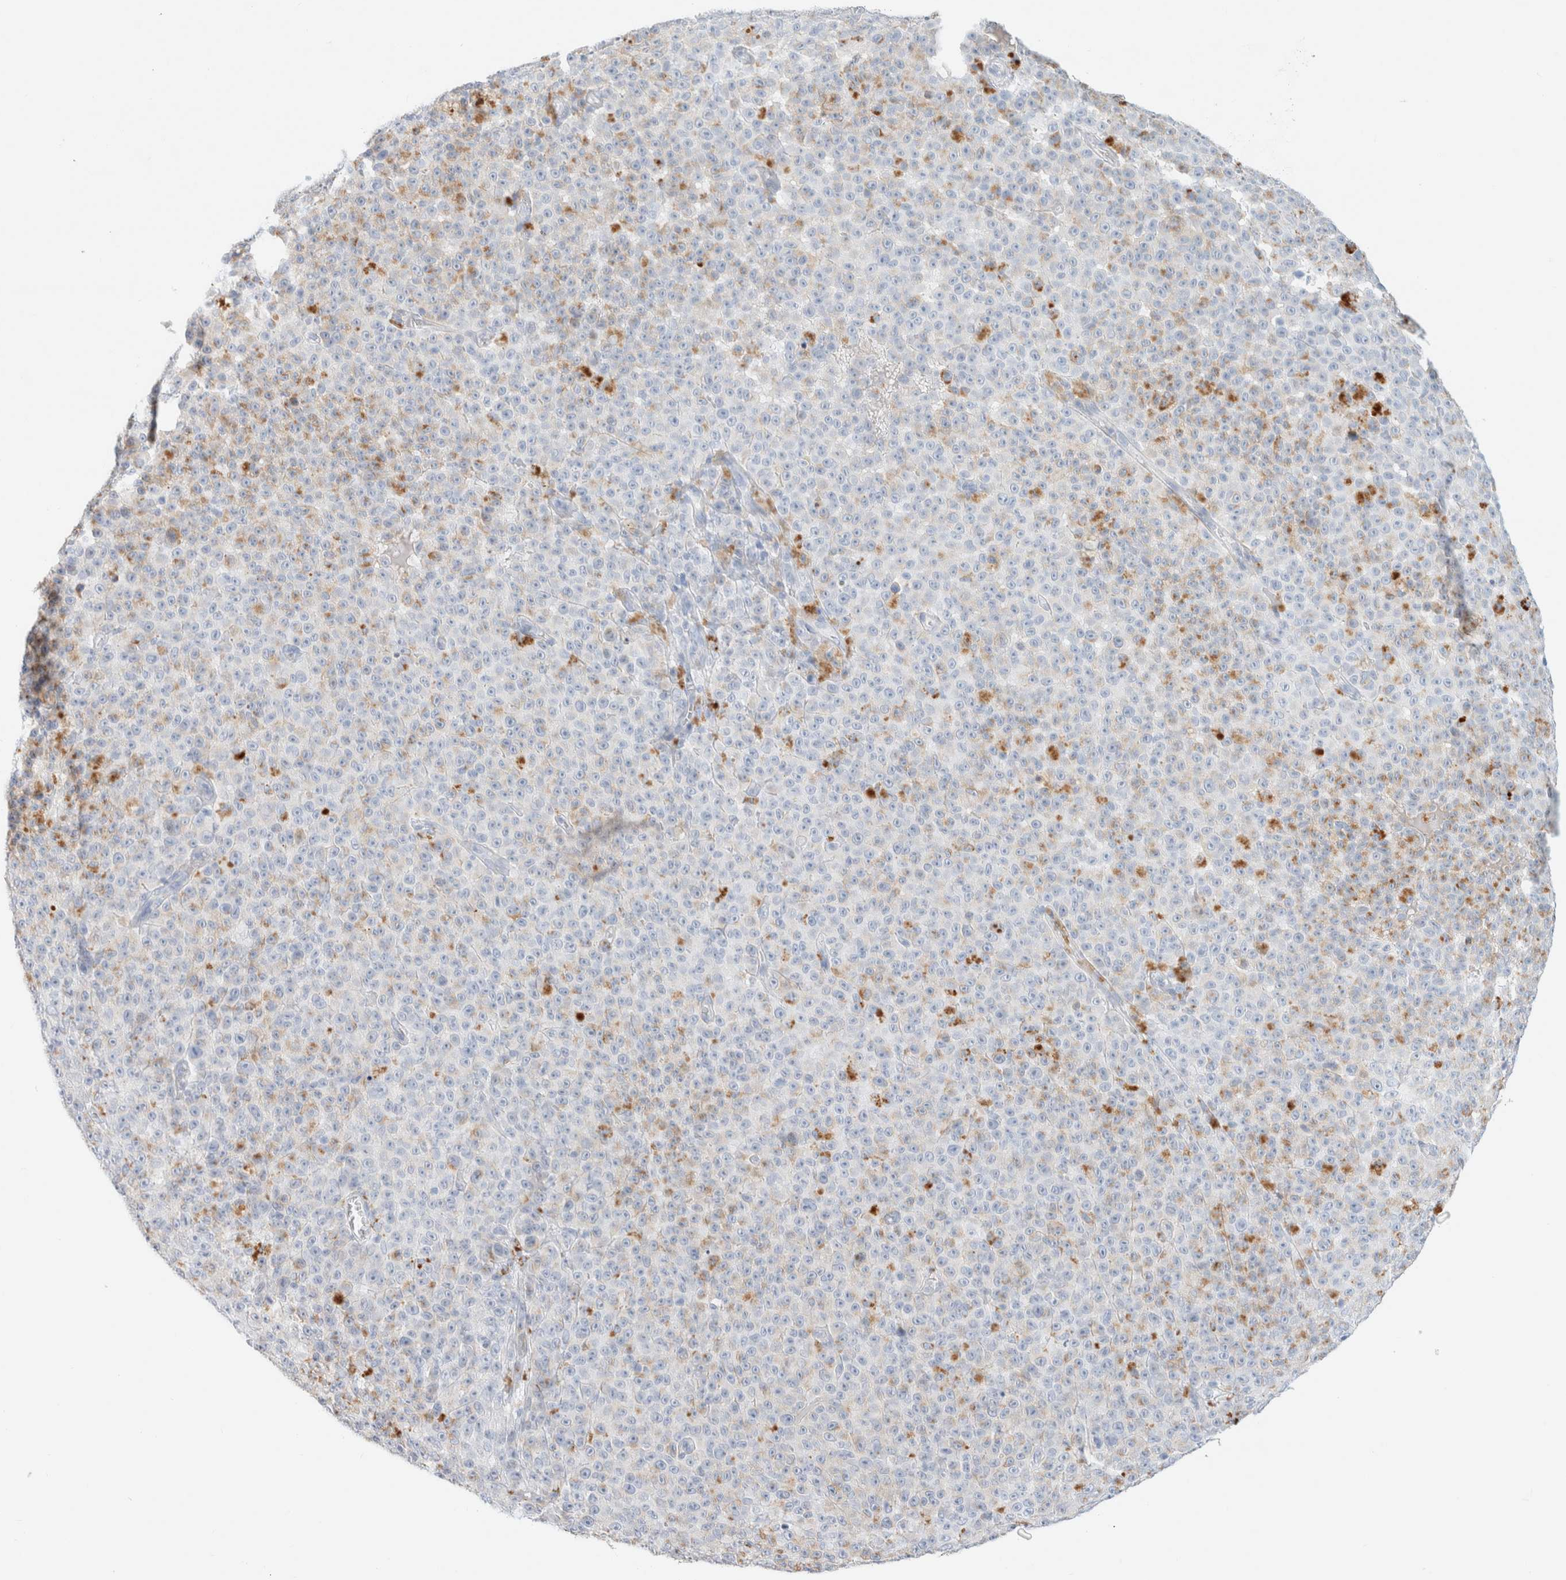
{"staining": {"intensity": "negative", "quantity": "none", "location": "none"}, "tissue": "melanoma", "cell_type": "Tumor cells", "image_type": "cancer", "snomed": [{"axis": "morphology", "description": "Malignant melanoma, NOS"}, {"axis": "topography", "description": "Skin"}], "caption": "Tumor cells show no significant protein staining in melanoma.", "gene": "CPQ", "patient": {"sex": "female", "age": 82}}